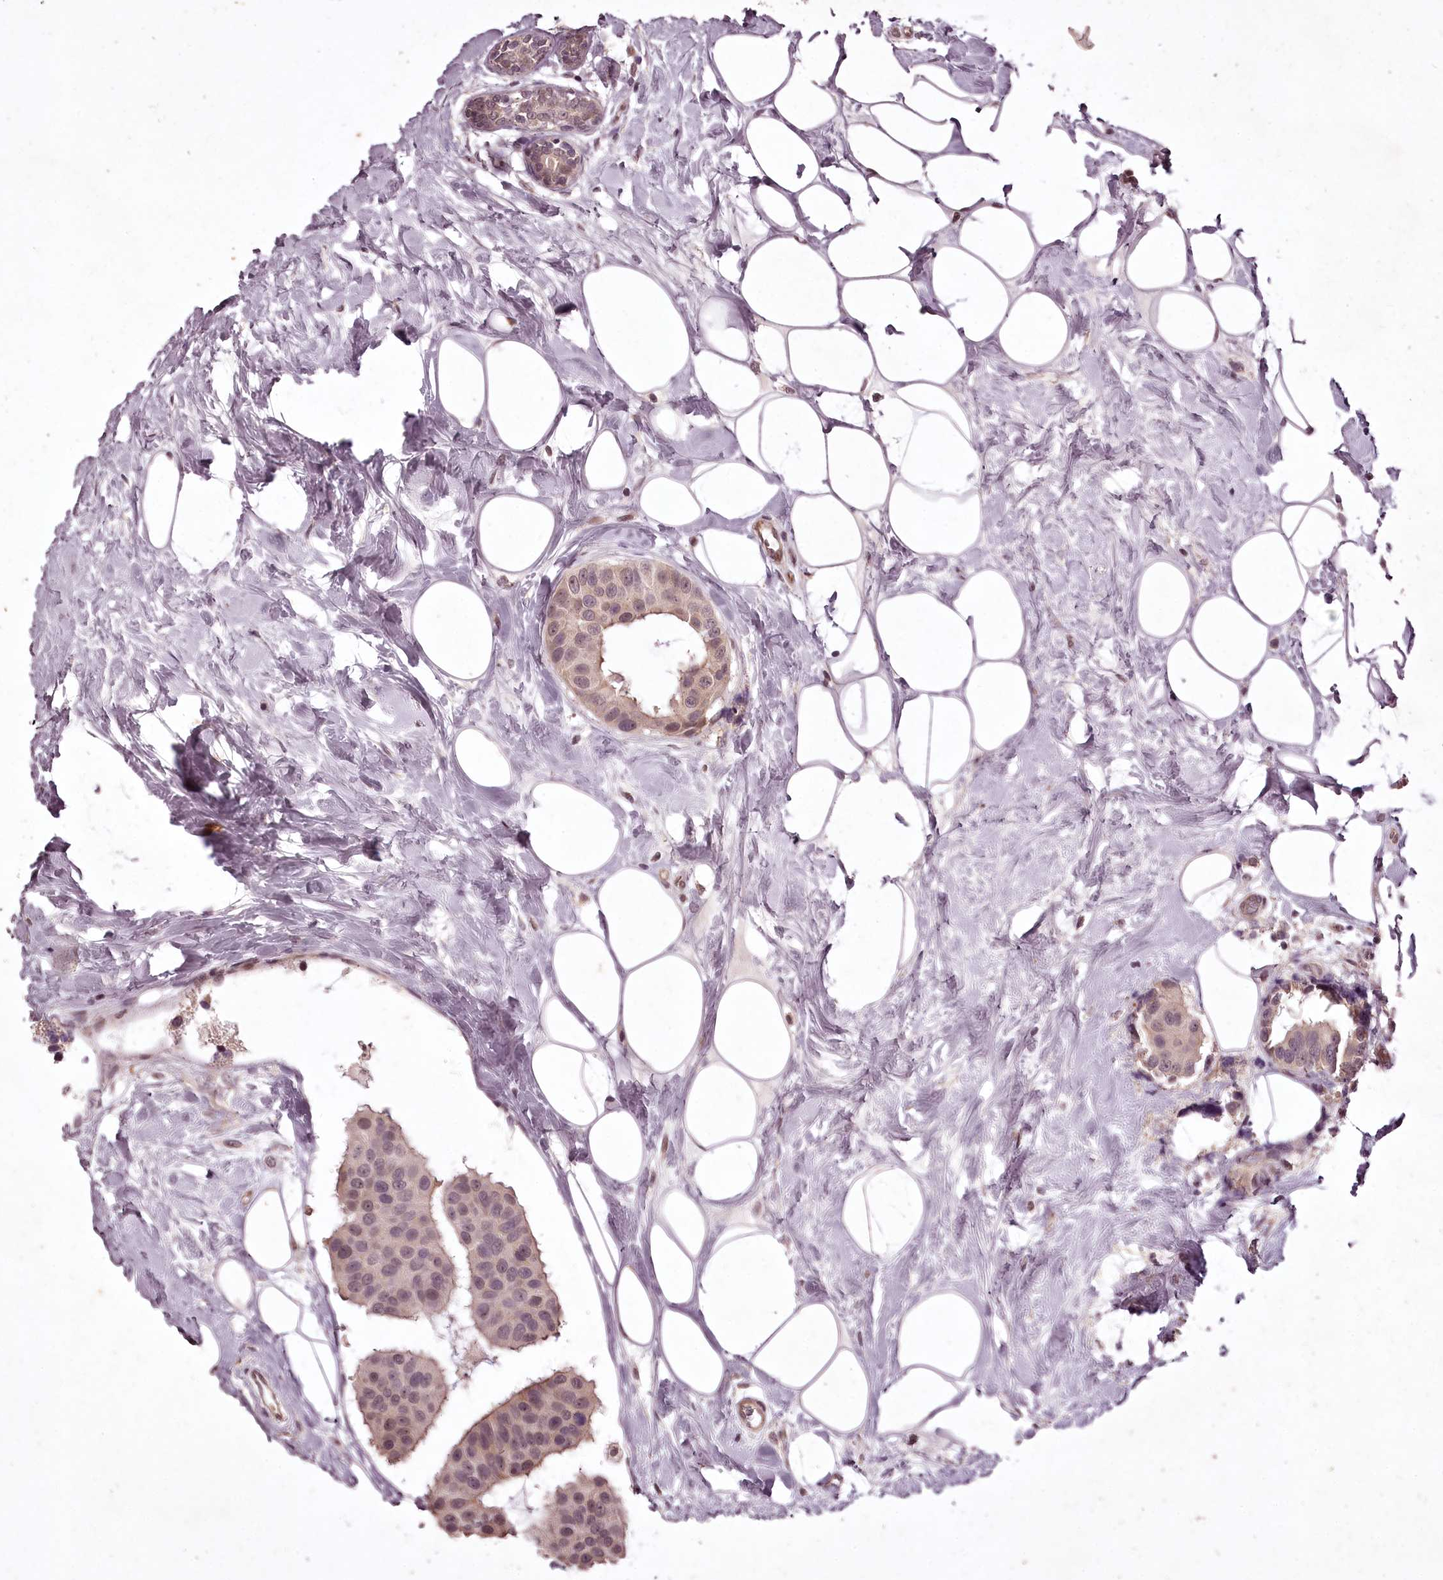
{"staining": {"intensity": "weak", "quantity": ">75%", "location": "nuclear"}, "tissue": "breast cancer", "cell_type": "Tumor cells", "image_type": "cancer", "snomed": [{"axis": "morphology", "description": "Normal tissue, NOS"}, {"axis": "morphology", "description": "Duct carcinoma"}, {"axis": "topography", "description": "Breast"}], "caption": "A brown stain shows weak nuclear positivity of a protein in infiltrating ductal carcinoma (breast) tumor cells.", "gene": "ADRA1D", "patient": {"sex": "female", "age": 39}}